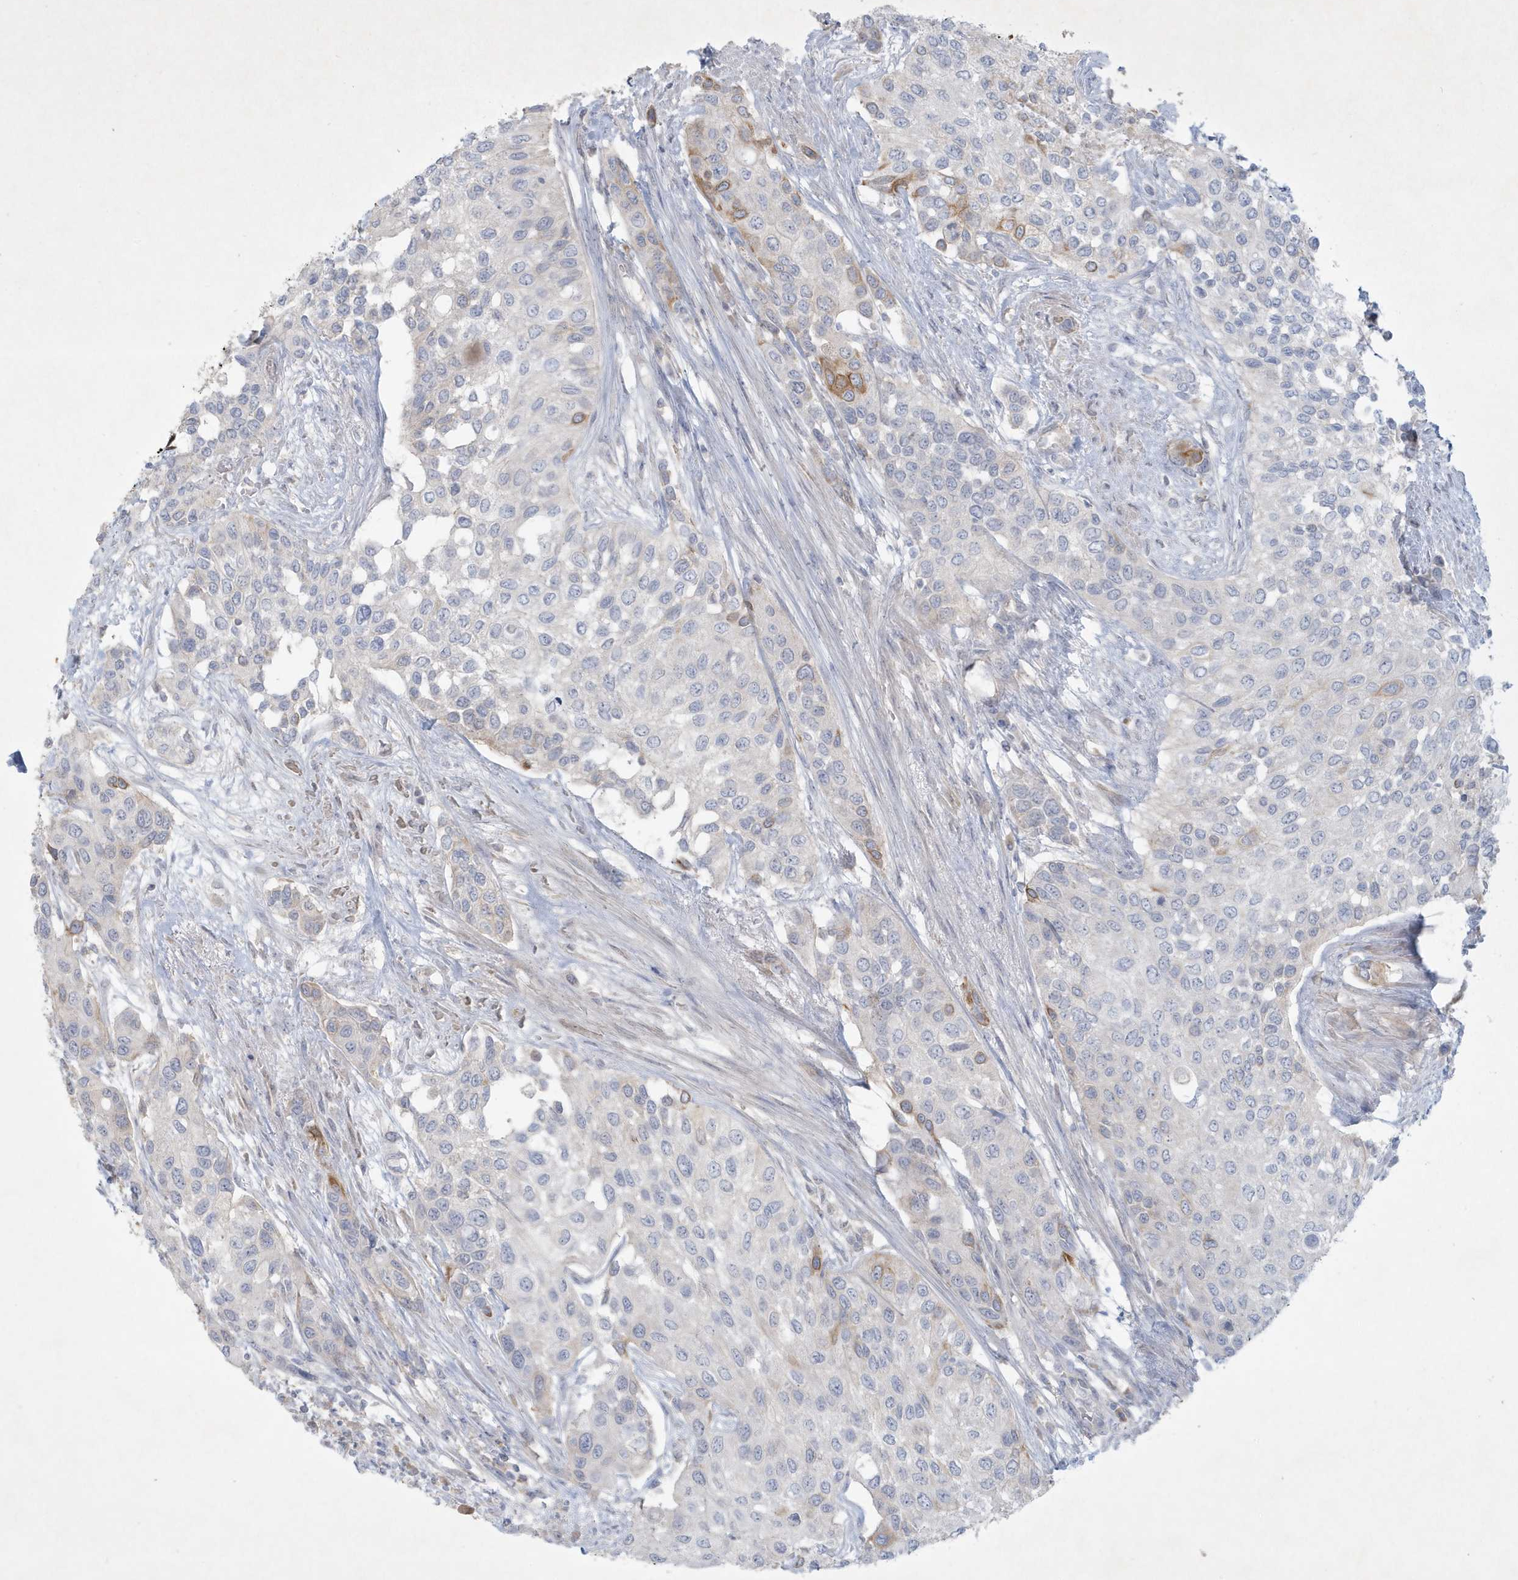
{"staining": {"intensity": "weak", "quantity": "<25%", "location": "cytoplasmic/membranous"}, "tissue": "urothelial cancer", "cell_type": "Tumor cells", "image_type": "cancer", "snomed": [{"axis": "morphology", "description": "Normal tissue, NOS"}, {"axis": "morphology", "description": "Urothelial carcinoma, High grade"}, {"axis": "topography", "description": "Vascular tissue"}, {"axis": "topography", "description": "Urinary bladder"}], "caption": "A histopathology image of human high-grade urothelial carcinoma is negative for staining in tumor cells.", "gene": "CCDC24", "patient": {"sex": "female", "age": 56}}